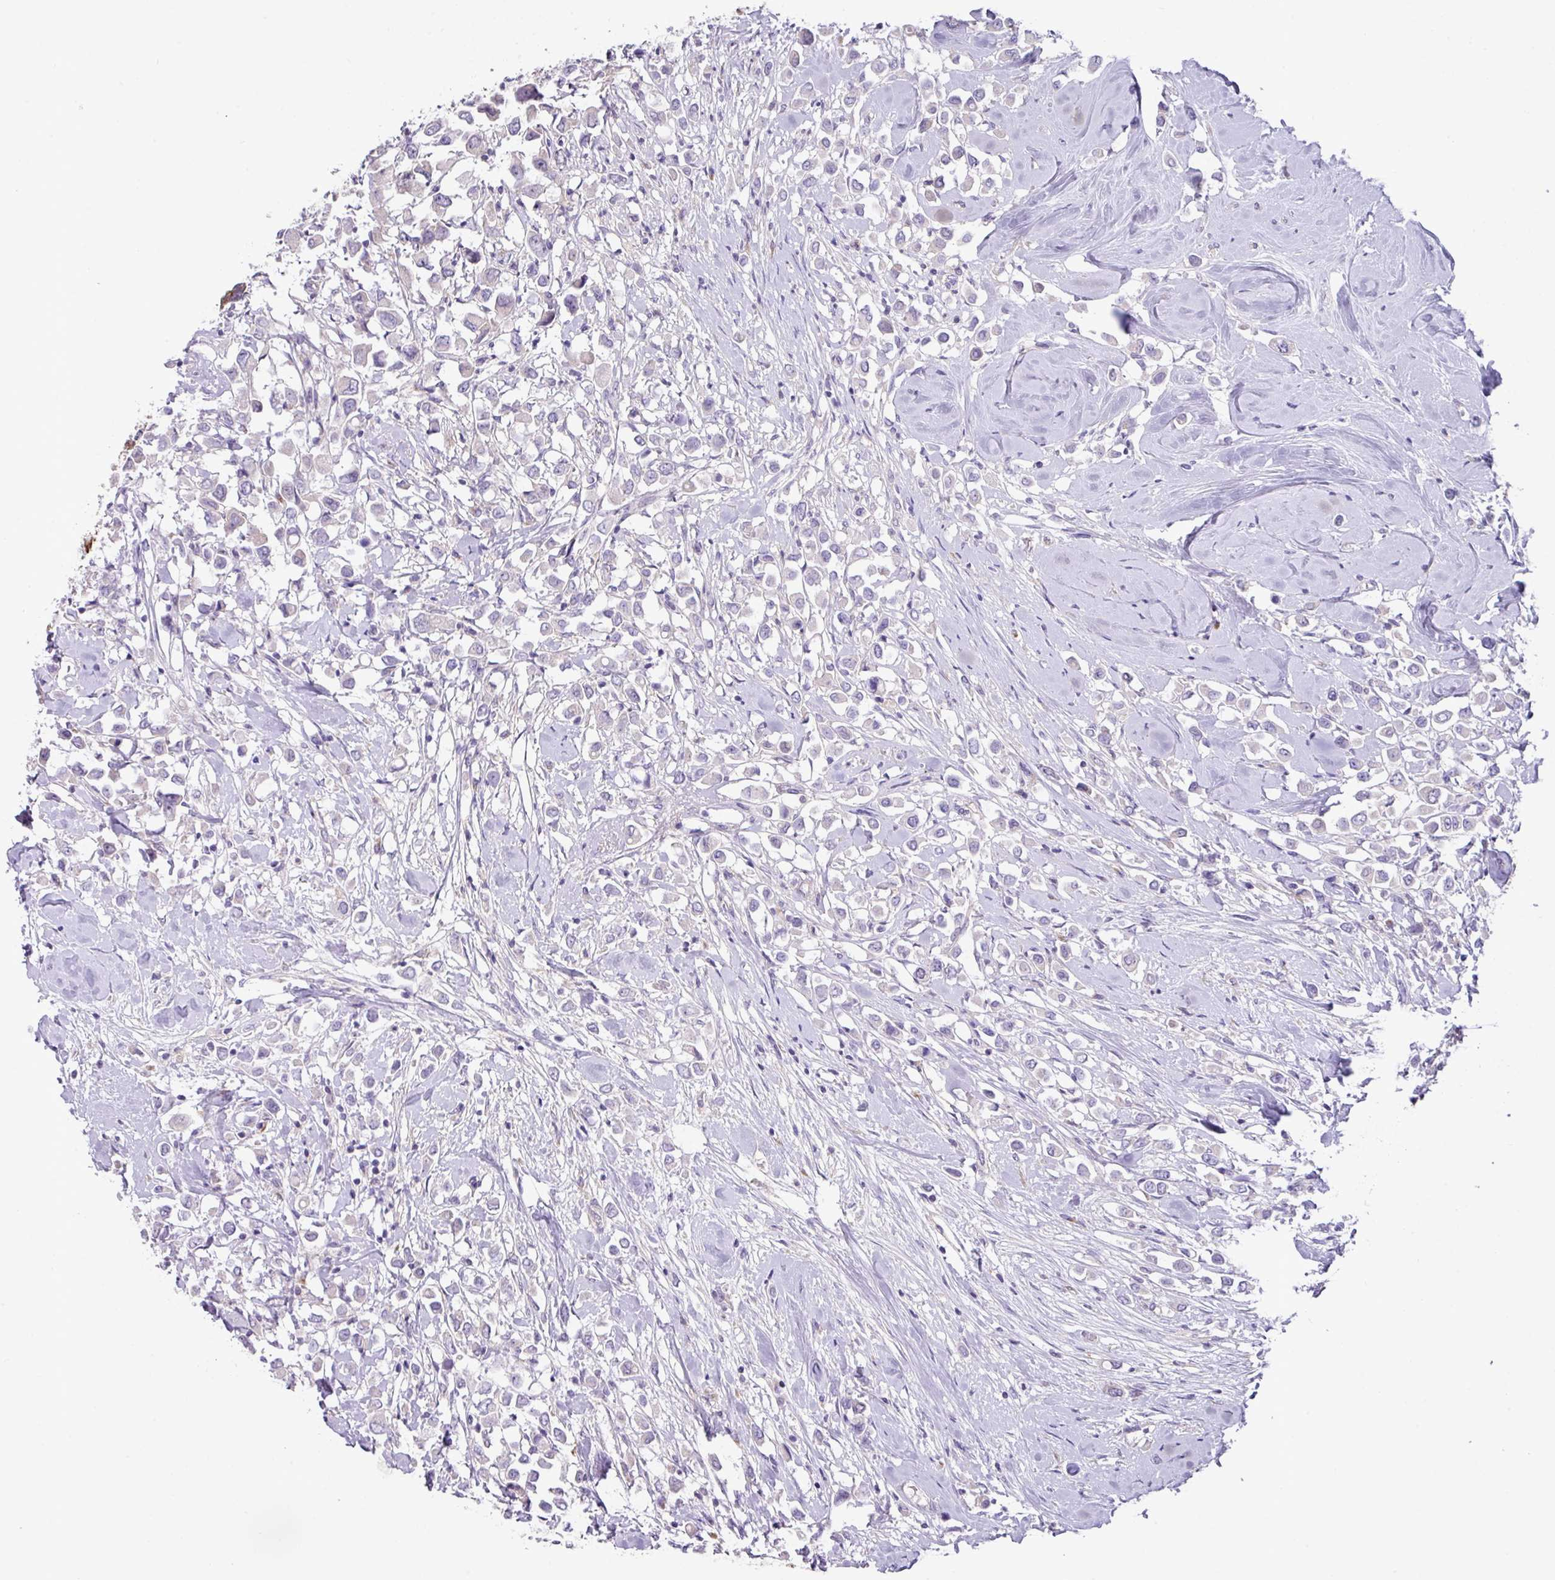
{"staining": {"intensity": "negative", "quantity": "none", "location": "none"}, "tissue": "breast cancer", "cell_type": "Tumor cells", "image_type": "cancer", "snomed": [{"axis": "morphology", "description": "Duct carcinoma"}, {"axis": "topography", "description": "Breast"}], "caption": "This is an immunohistochemistry image of human breast cancer. There is no positivity in tumor cells.", "gene": "ZNF524", "patient": {"sex": "female", "age": 61}}